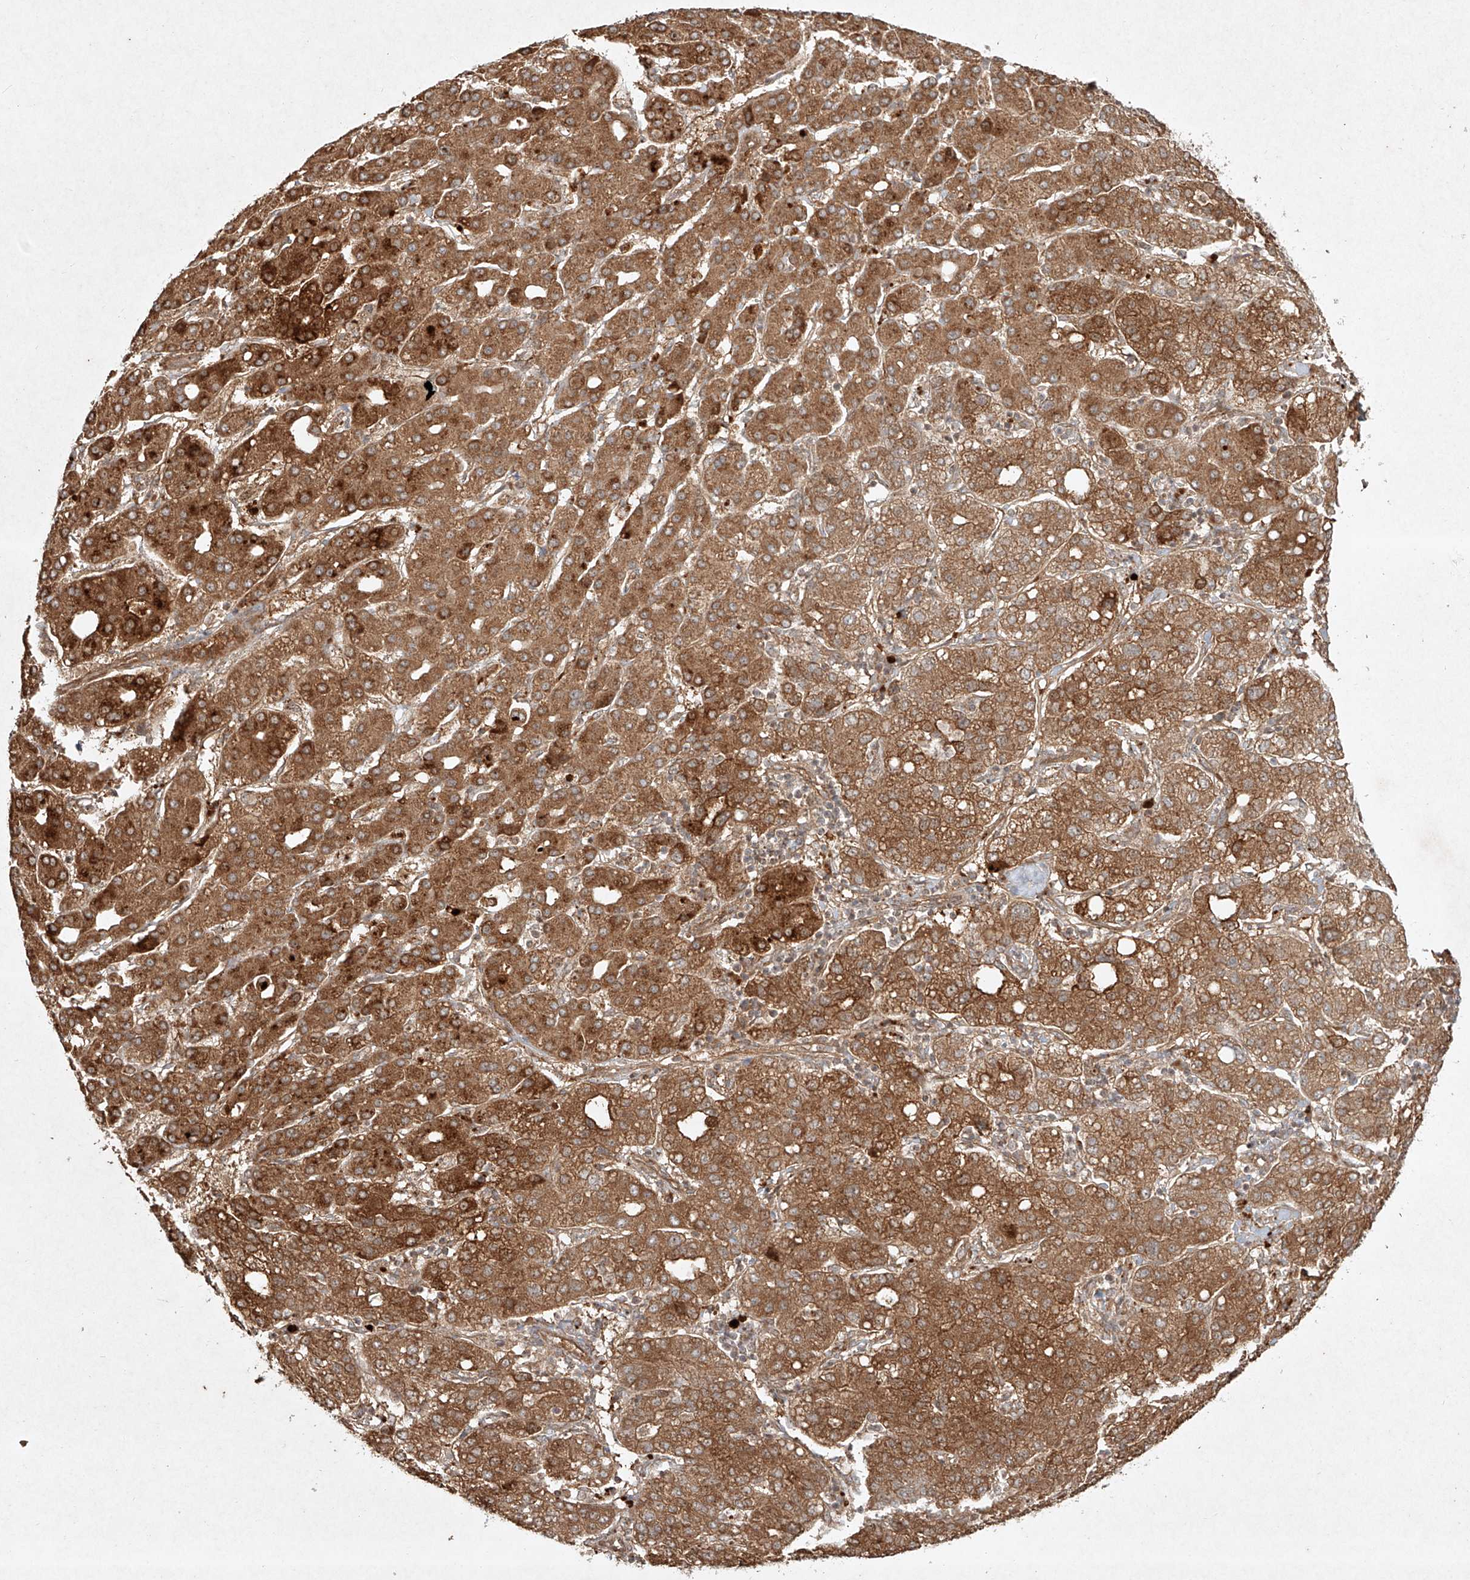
{"staining": {"intensity": "moderate", "quantity": ">75%", "location": "cytoplasmic/membranous"}, "tissue": "liver cancer", "cell_type": "Tumor cells", "image_type": "cancer", "snomed": [{"axis": "morphology", "description": "Carcinoma, Hepatocellular, NOS"}, {"axis": "topography", "description": "Liver"}], "caption": "There is medium levels of moderate cytoplasmic/membranous positivity in tumor cells of liver cancer (hepatocellular carcinoma), as demonstrated by immunohistochemical staining (brown color).", "gene": "CYYR1", "patient": {"sex": "male", "age": 65}}